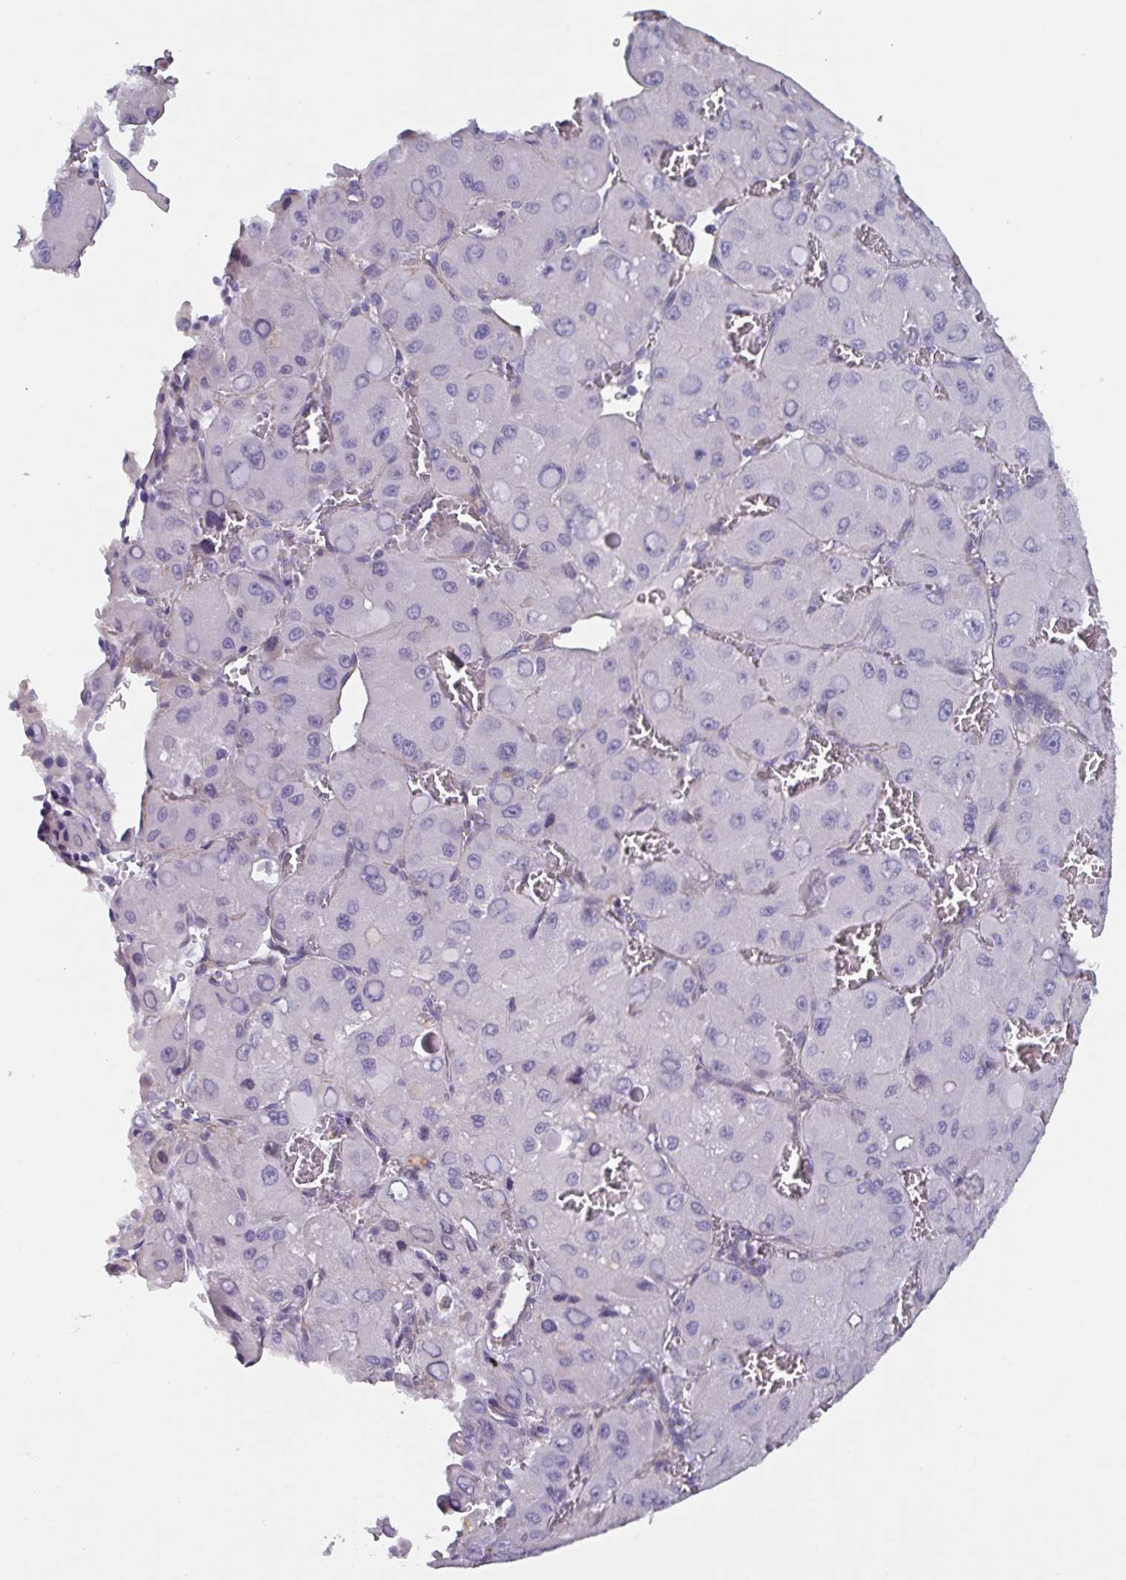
{"staining": {"intensity": "negative", "quantity": "none", "location": "none"}, "tissue": "liver cancer", "cell_type": "Tumor cells", "image_type": "cancer", "snomed": [{"axis": "morphology", "description": "Carcinoma, Hepatocellular, NOS"}, {"axis": "topography", "description": "Liver"}], "caption": "Tumor cells show no significant protein staining in liver cancer (hepatocellular carcinoma).", "gene": "OR5P3", "patient": {"sex": "male", "age": 27}}